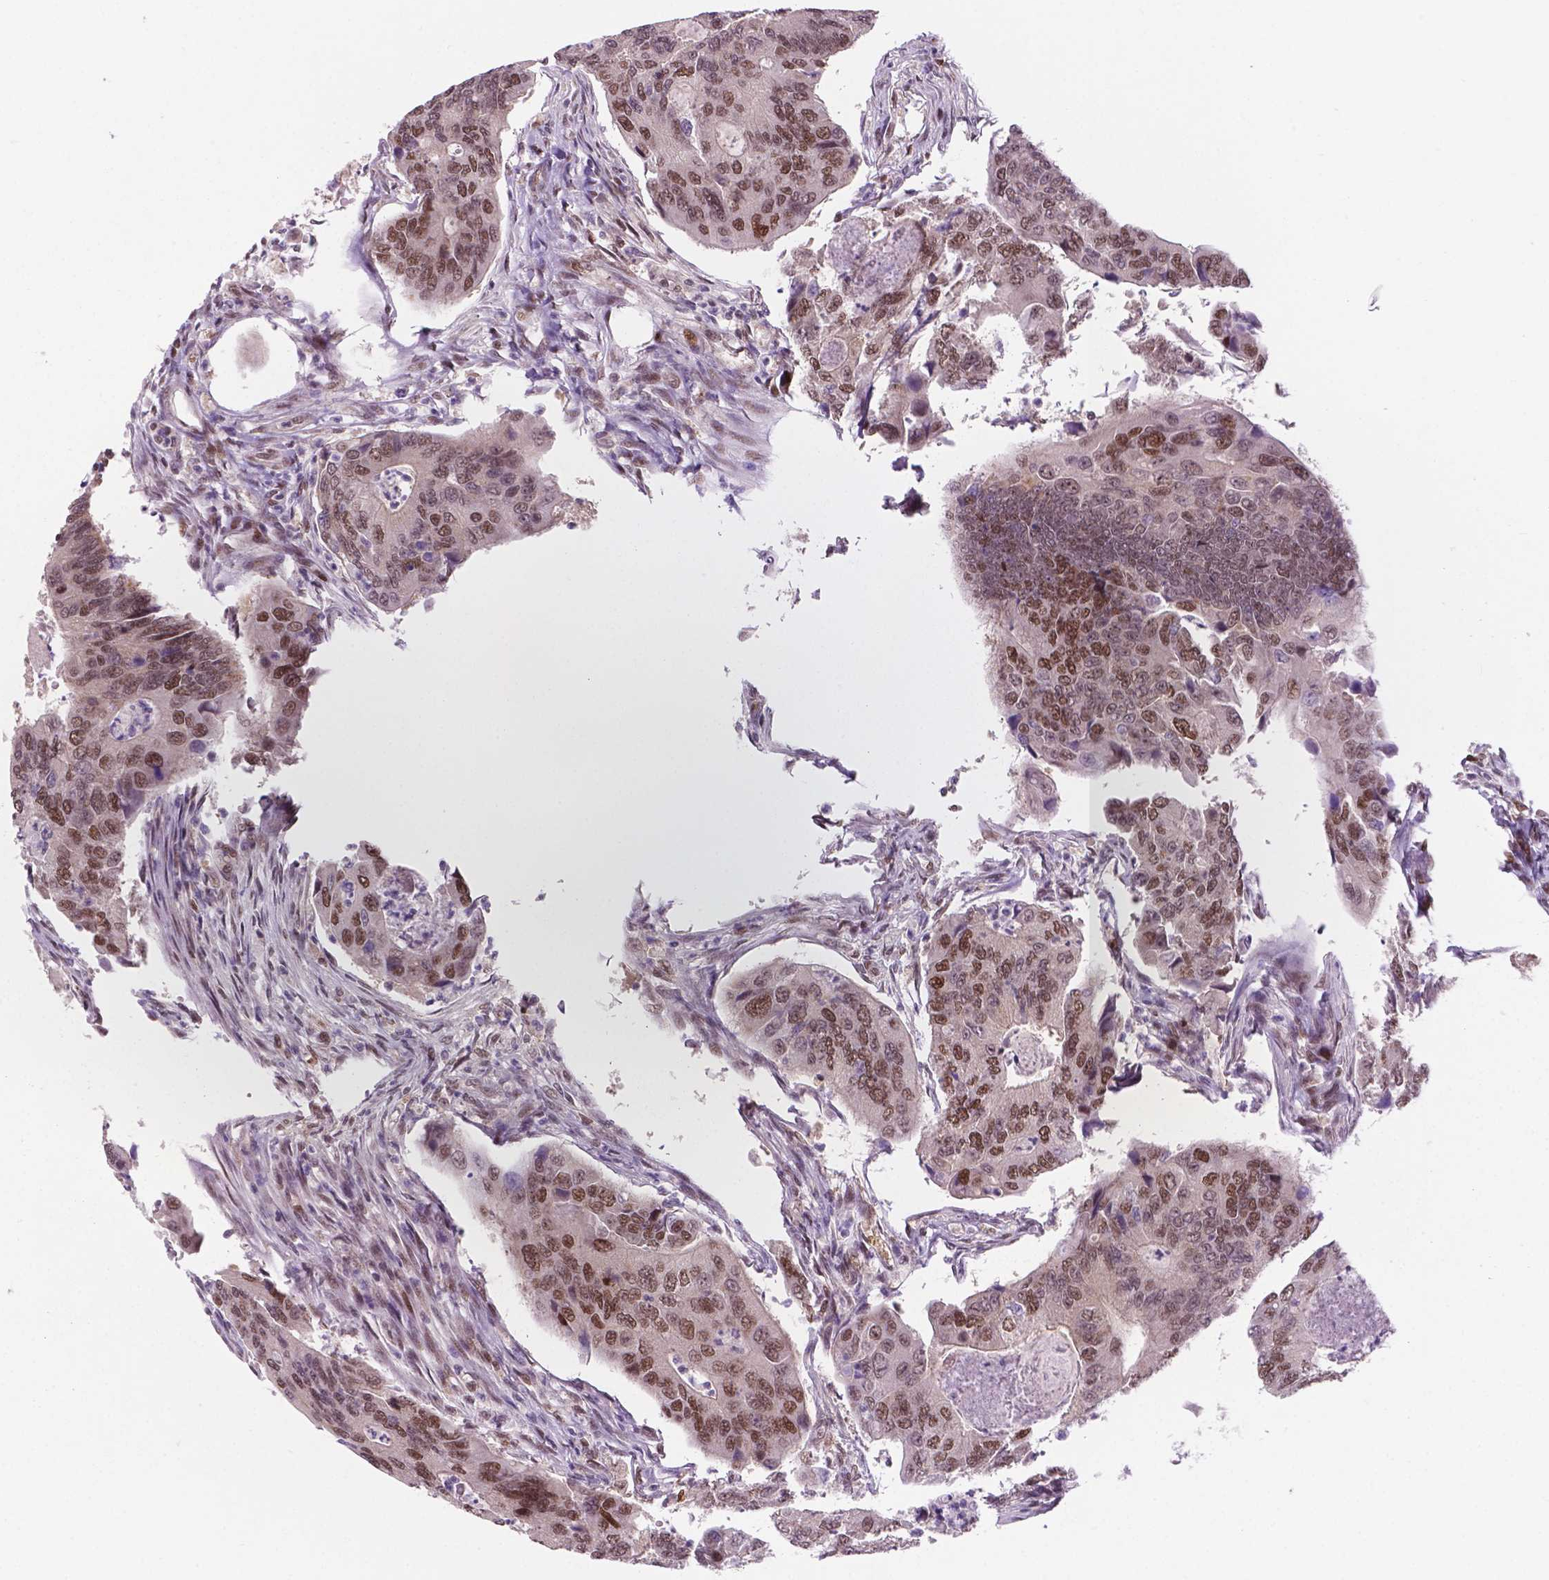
{"staining": {"intensity": "moderate", "quantity": ">75%", "location": "nuclear"}, "tissue": "colorectal cancer", "cell_type": "Tumor cells", "image_type": "cancer", "snomed": [{"axis": "morphology", "description": "Adenocarcinoma, NOS"}, {"axis": "topography", "description": "Colon"}], "caption": "Moderate nuclear protein positivity is identified in about >75% of tumor cells in adenocarcinoma (colorectal).", "gene": "PER2", "patient": {"sex": "female", "age": 67}}